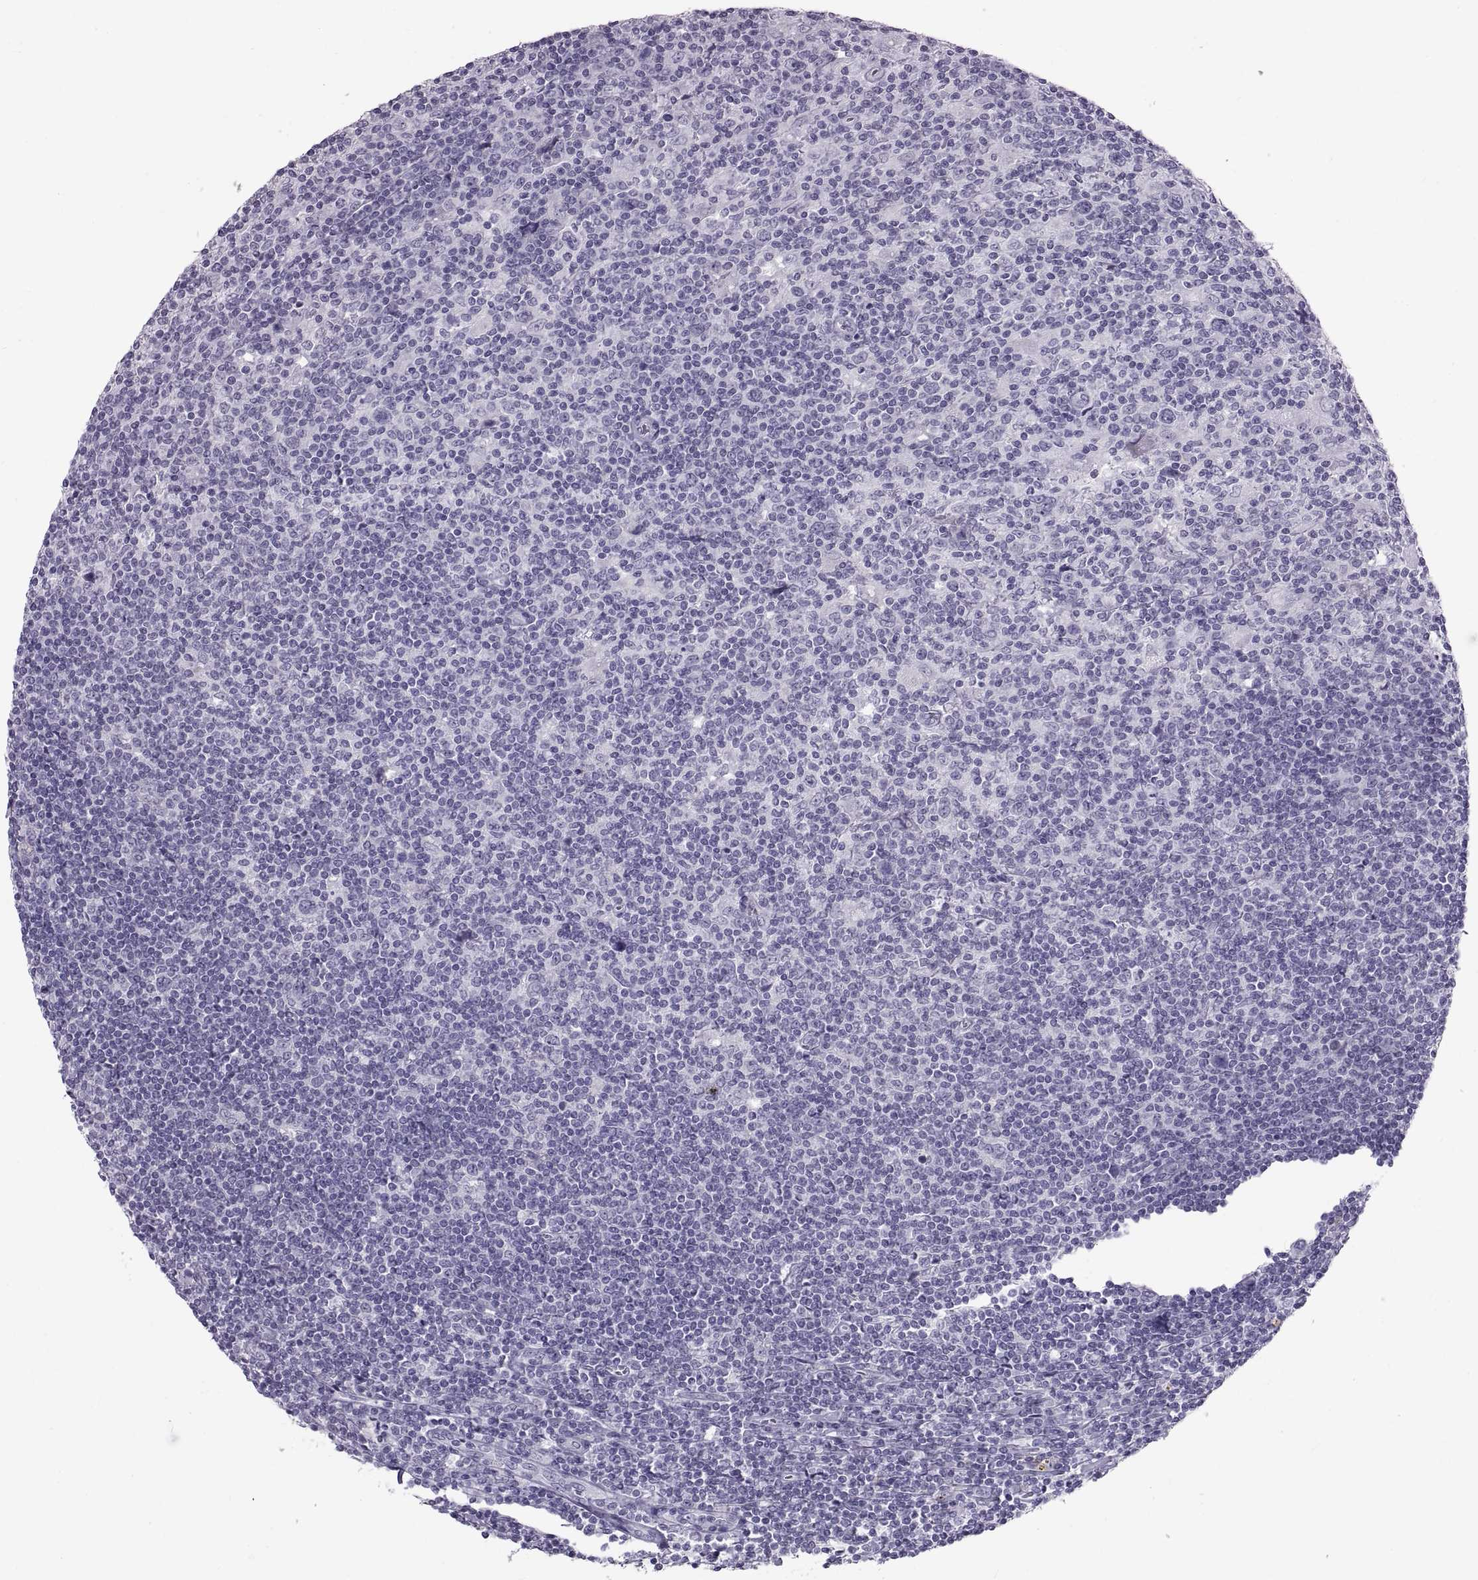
{"staining": {"intensity": "negative", "quantity": "none", "location": "none"}, "tissue": "lymphoma", "cell_type": "Tumor cells", "image_type": "cancer", "snomed": [{"axis": "morphology", "description": "Hodgkin's disease, NOS"}, {"axis": "topography", "description": "Lymph node"}], "caption": "Human Hodgkin's disease stained for a protein using IHC displays no staining in tumor cells.", "gene": "SPACDR", "patient": {"sex": "male", "age": 40}}